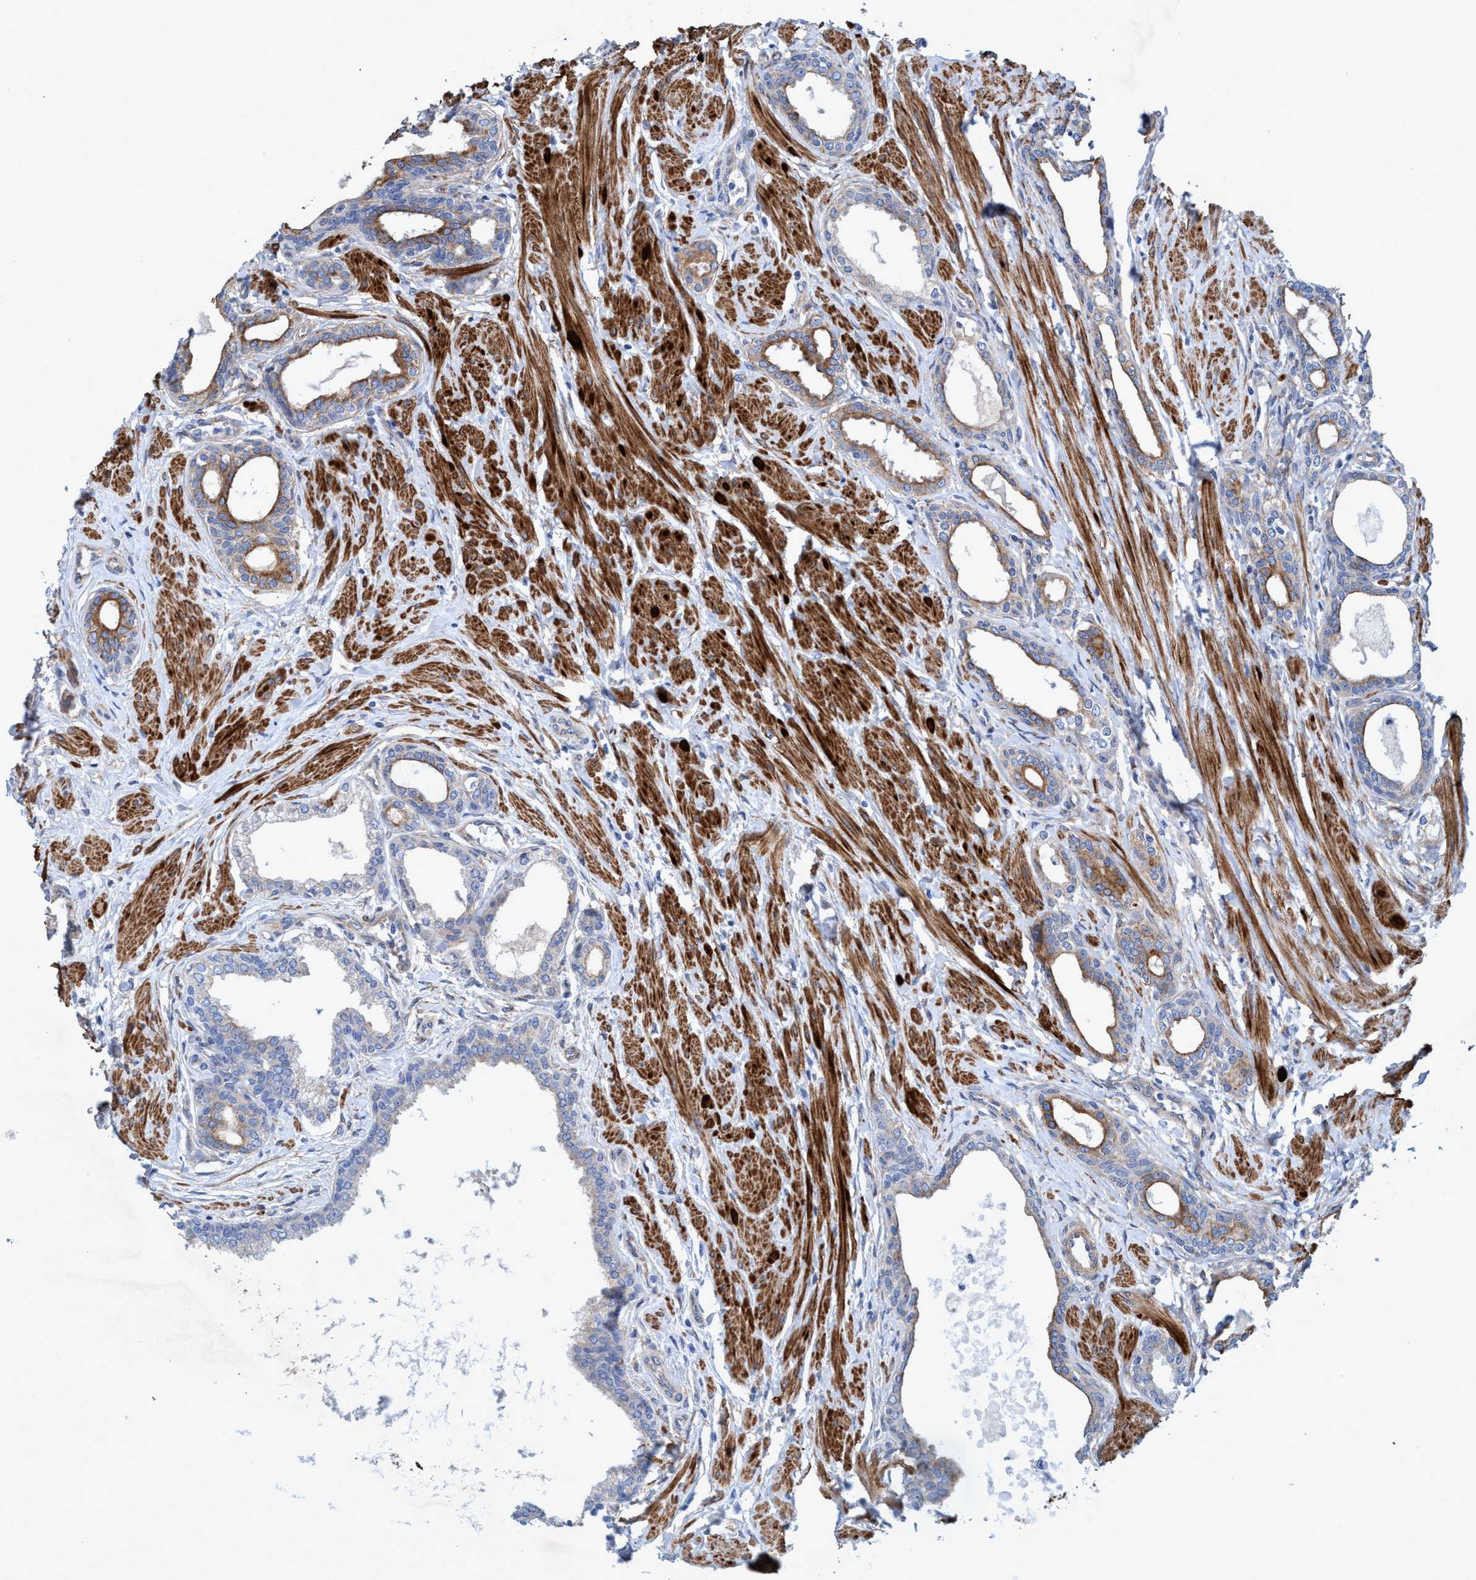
{"staining": {"intensity": "moderate", "quantity": "25%-75%", "location": "cytoplasmic/membranous"}, "tissue": "prostate cancer", "cell_type": "Tumor cells", "image_type": "cancer", "snomed": [{"axis": "morphology", "description": "Adenocarcinoma, High grade"}, {"axis": "topography", "description": "Prostate"}], "caption": "Human prostate high-grade adenocarcinoma stained with a brown dye demonstrates moderate cytoplasmic/membranous positive expression in approximately 25%-75% of tumor cells.", "gene": "GULP1", "patient": {"sex": "male", "age": 52}}